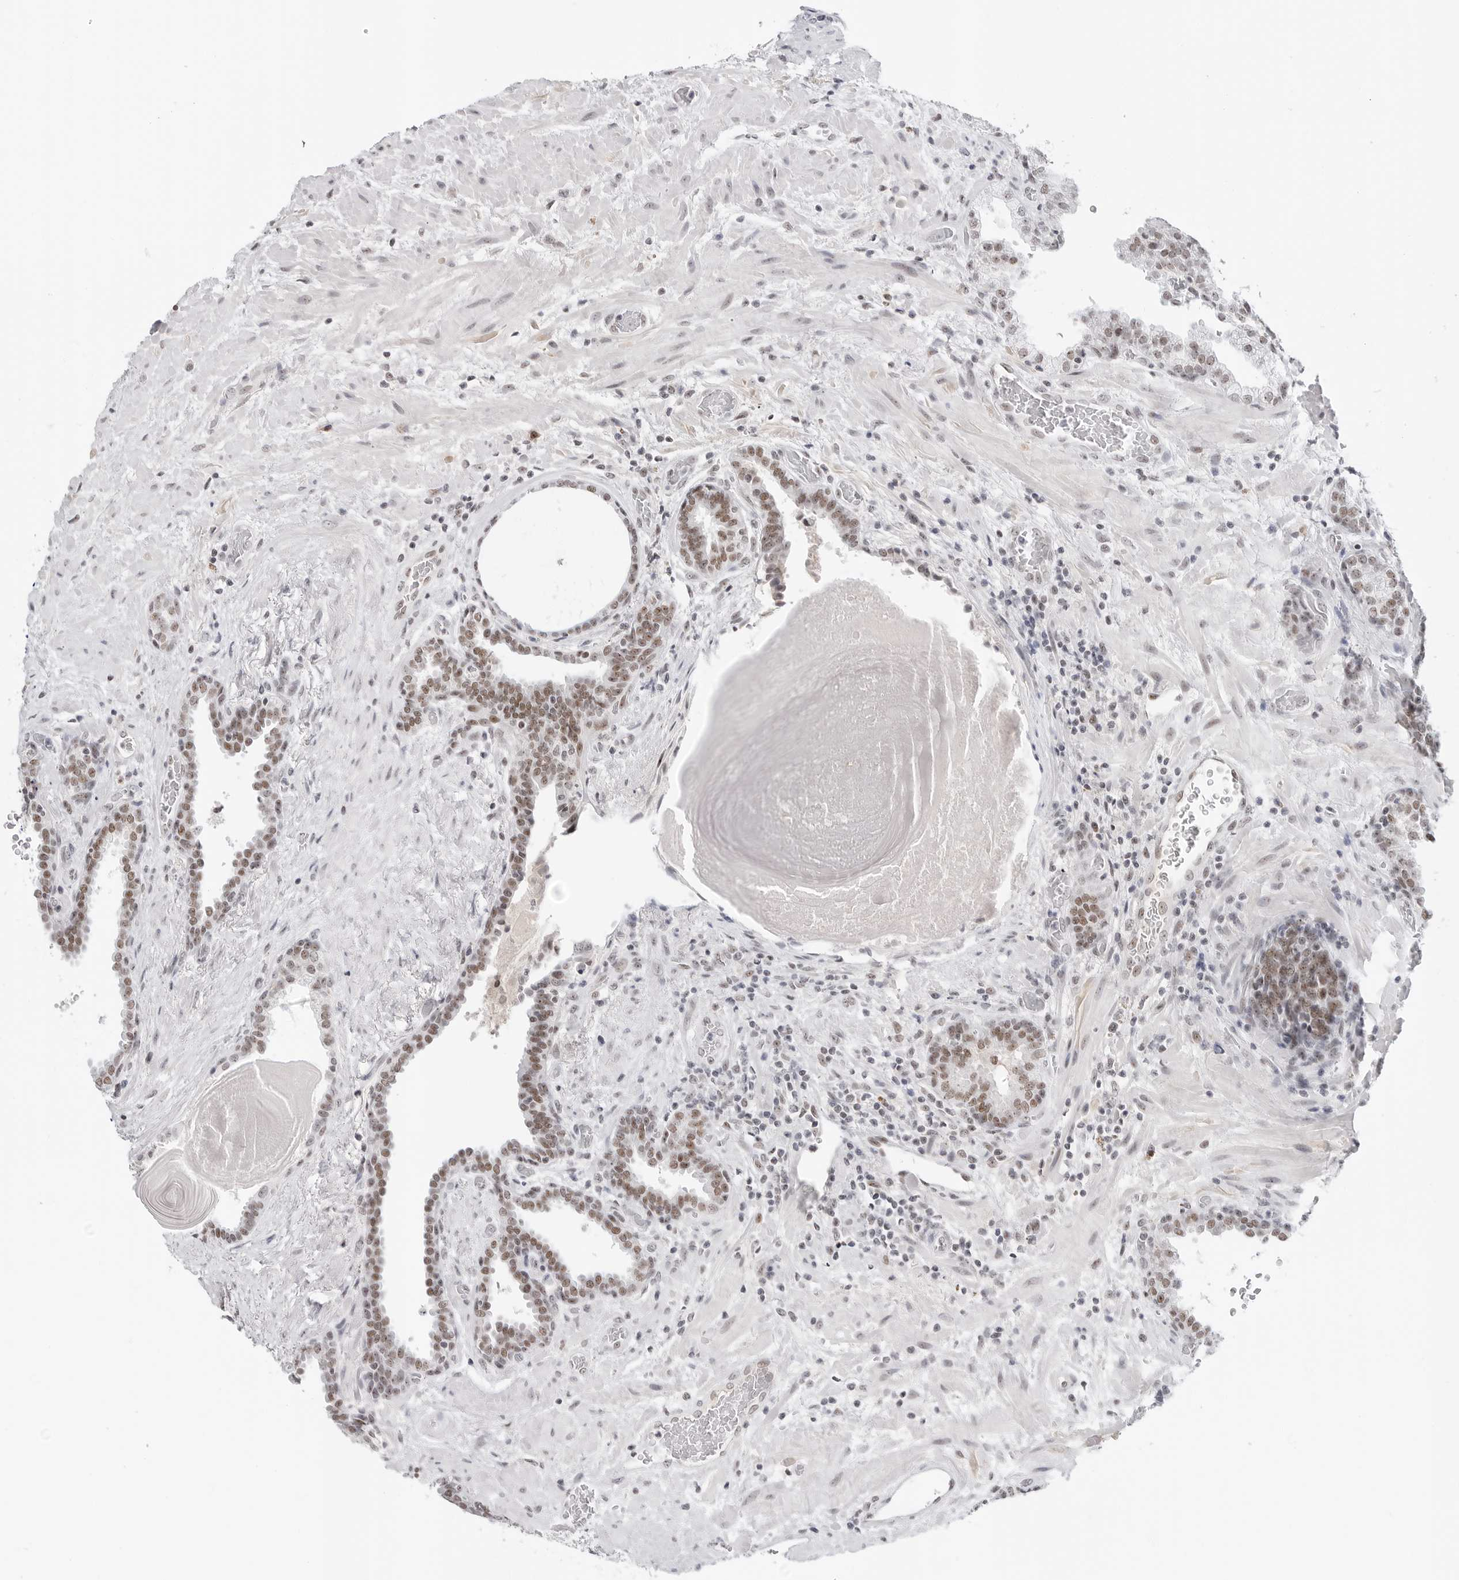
{"staining": {"intensity": "moderate", "quantity": ">75%", "location": "nuclear"}, "tissue": "prostate", "cell_type": "Glandular cells", "image_type": "normal", "snomed": [{"axis": "morphology", "description": "Normal tissue, NOS"}, {"axis": "topography", "description": "Prostate"}], "caption": "Glandular cells exhibit moderate nuclear staining in approximately >75% of cells in unremarkable prostate. (Stains: DAB in brown, nuclei in blue, Microscopy: brightfield microscopy at high magnification).", "gene": "WRAP53", "patient": {"sex": "male", "age": 48}}